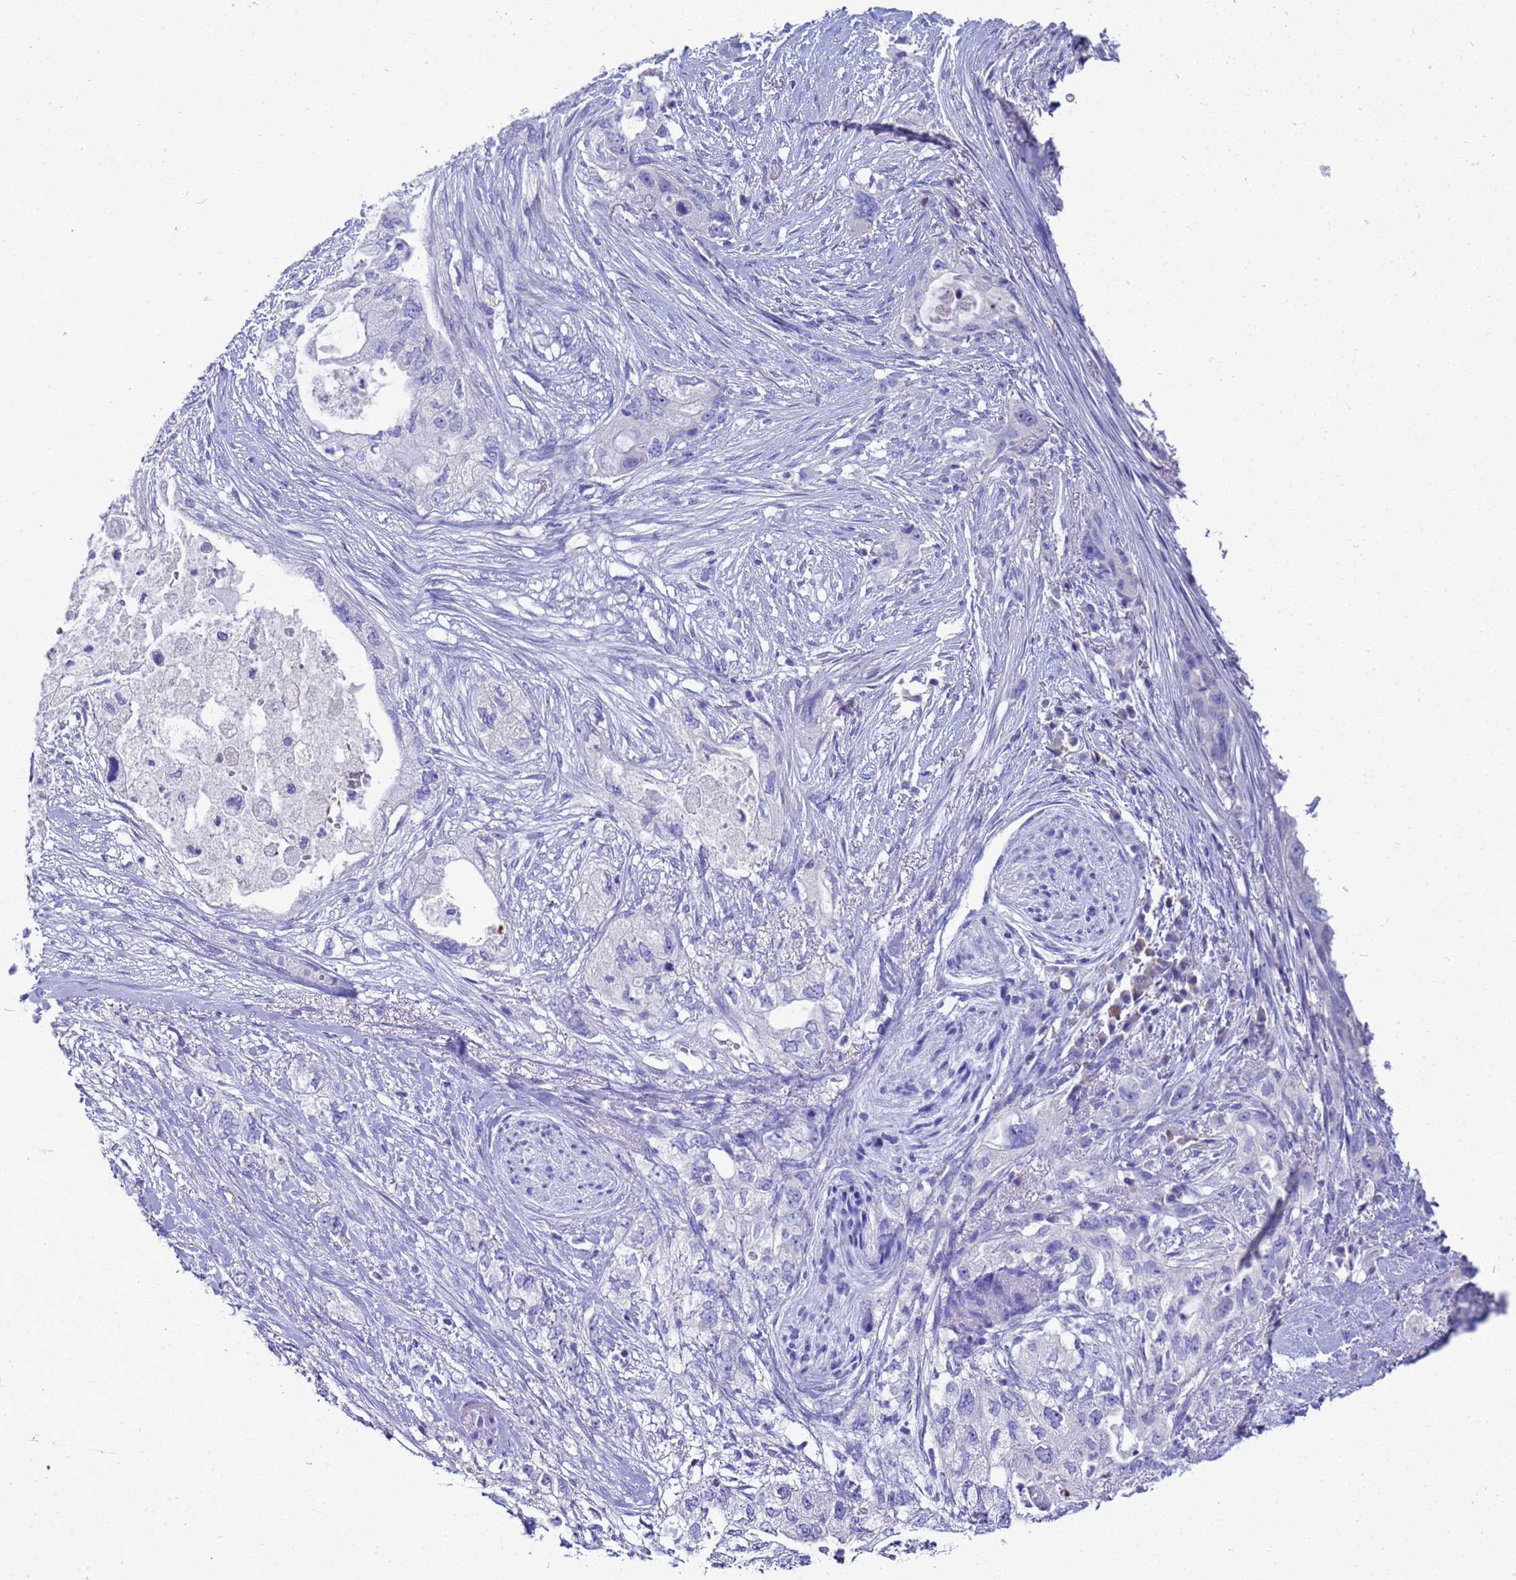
{"staining": {"intensity": "negative", "quantity": "none", "location": "none"}, "tissue": "pancreatic cancer", "cell_type": "Tumor cells", "image_type": "cancer", "snomed": [{"axis": "morphology", "description": "Adenocarcinoma, NOS"}, {"axis": "topography", "description": "Pancreas"}], "caption": "There is no significant staining in tumor cells of pancreatic adenocarcinoma.", "gene": "SYCN", "patient": {"sex": "female", "age": 73}}